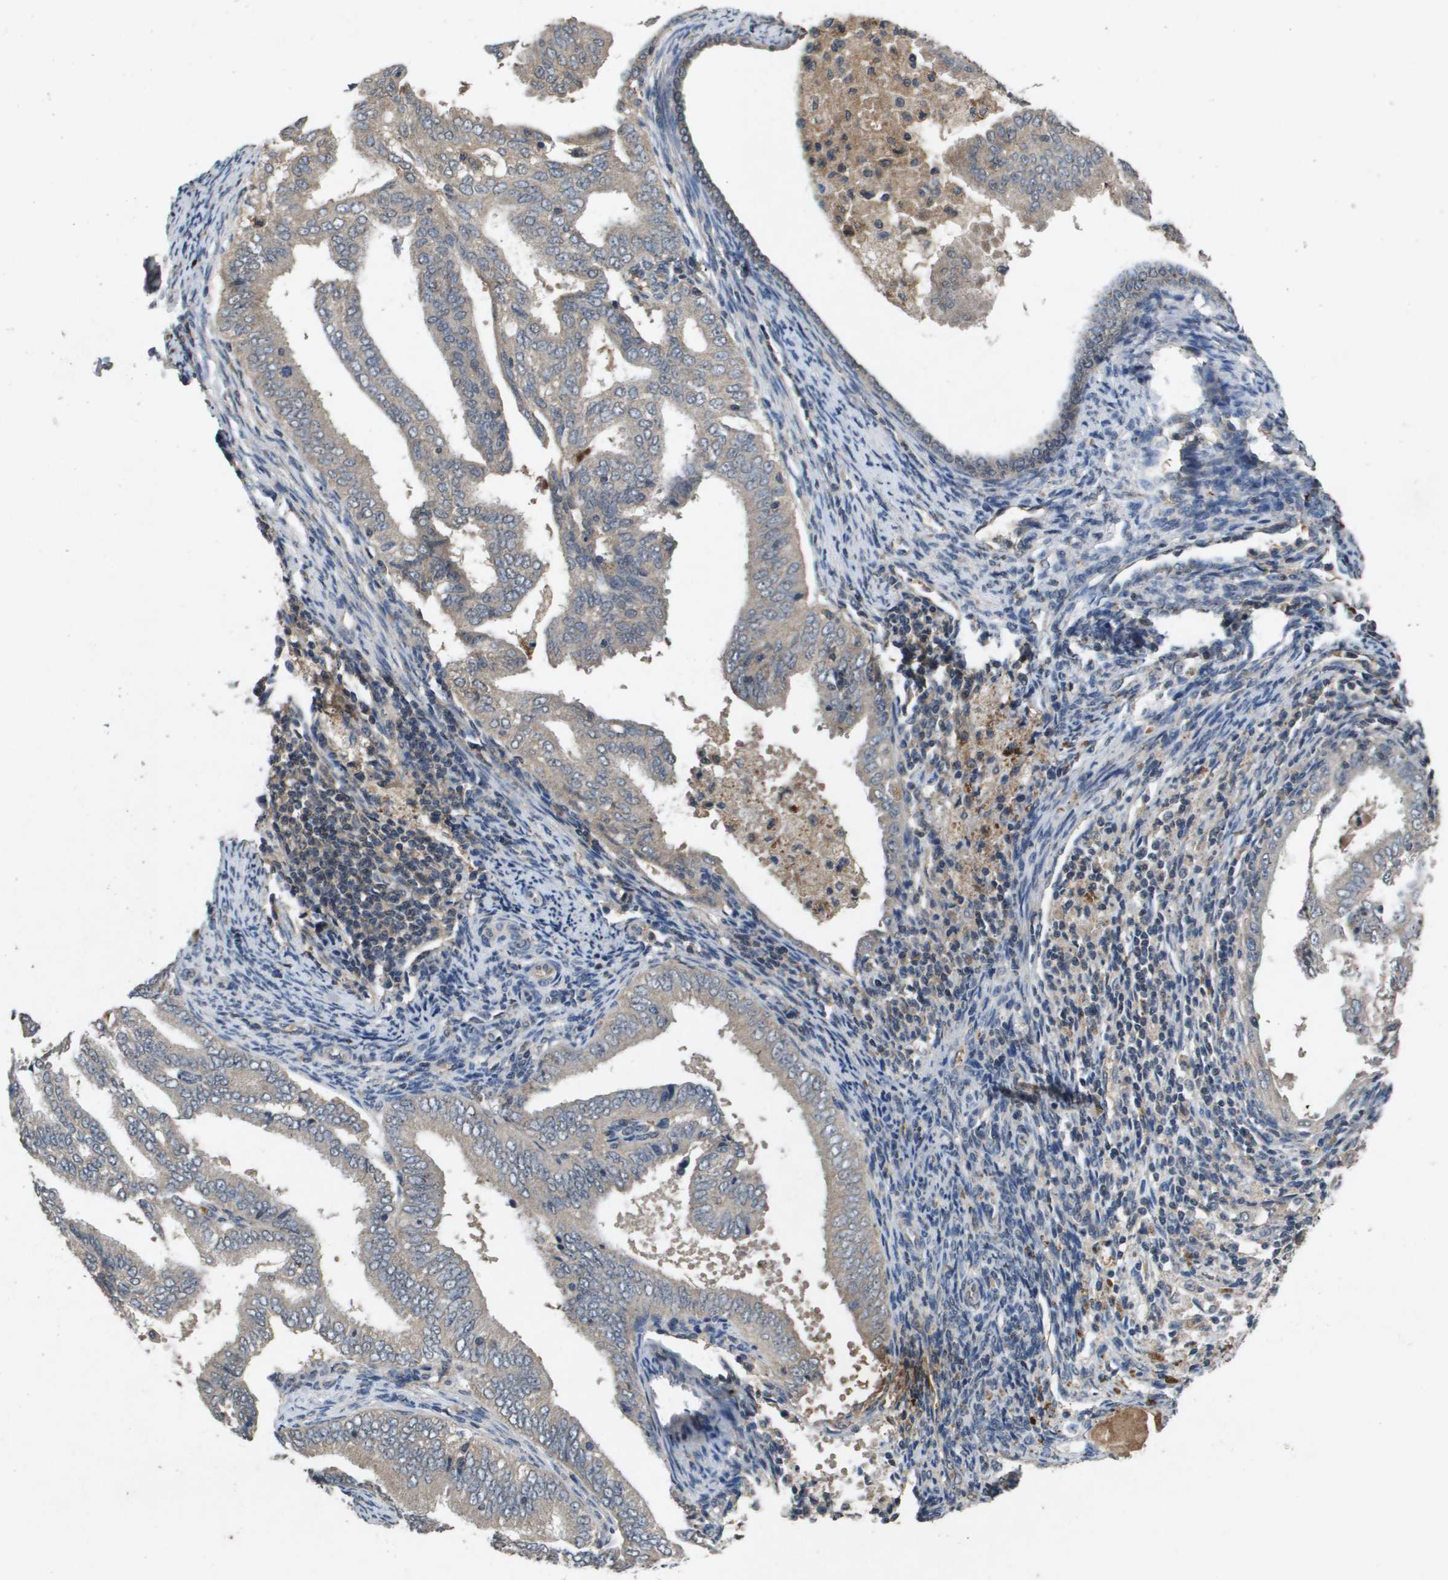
{"staining": {"intensity": "weak", "quantity": "<25%", "location": "cytoplasmic/membranous"}, "tissue": "endometrial cancer", "cell_type": "Tumor cells", "image_type": "cancer", "snomed": [{"axis": "morphology", "description": "Adenocarcinoma, NOS"}, {"axis": "topography", "description": "Endometrium"}], "caption": "IHC of endometrial cancer (adenocarcinoma) displays no positivity in tumor cells.", "gene": "PROC", "patient": {"sex": "female", "age": 58}}